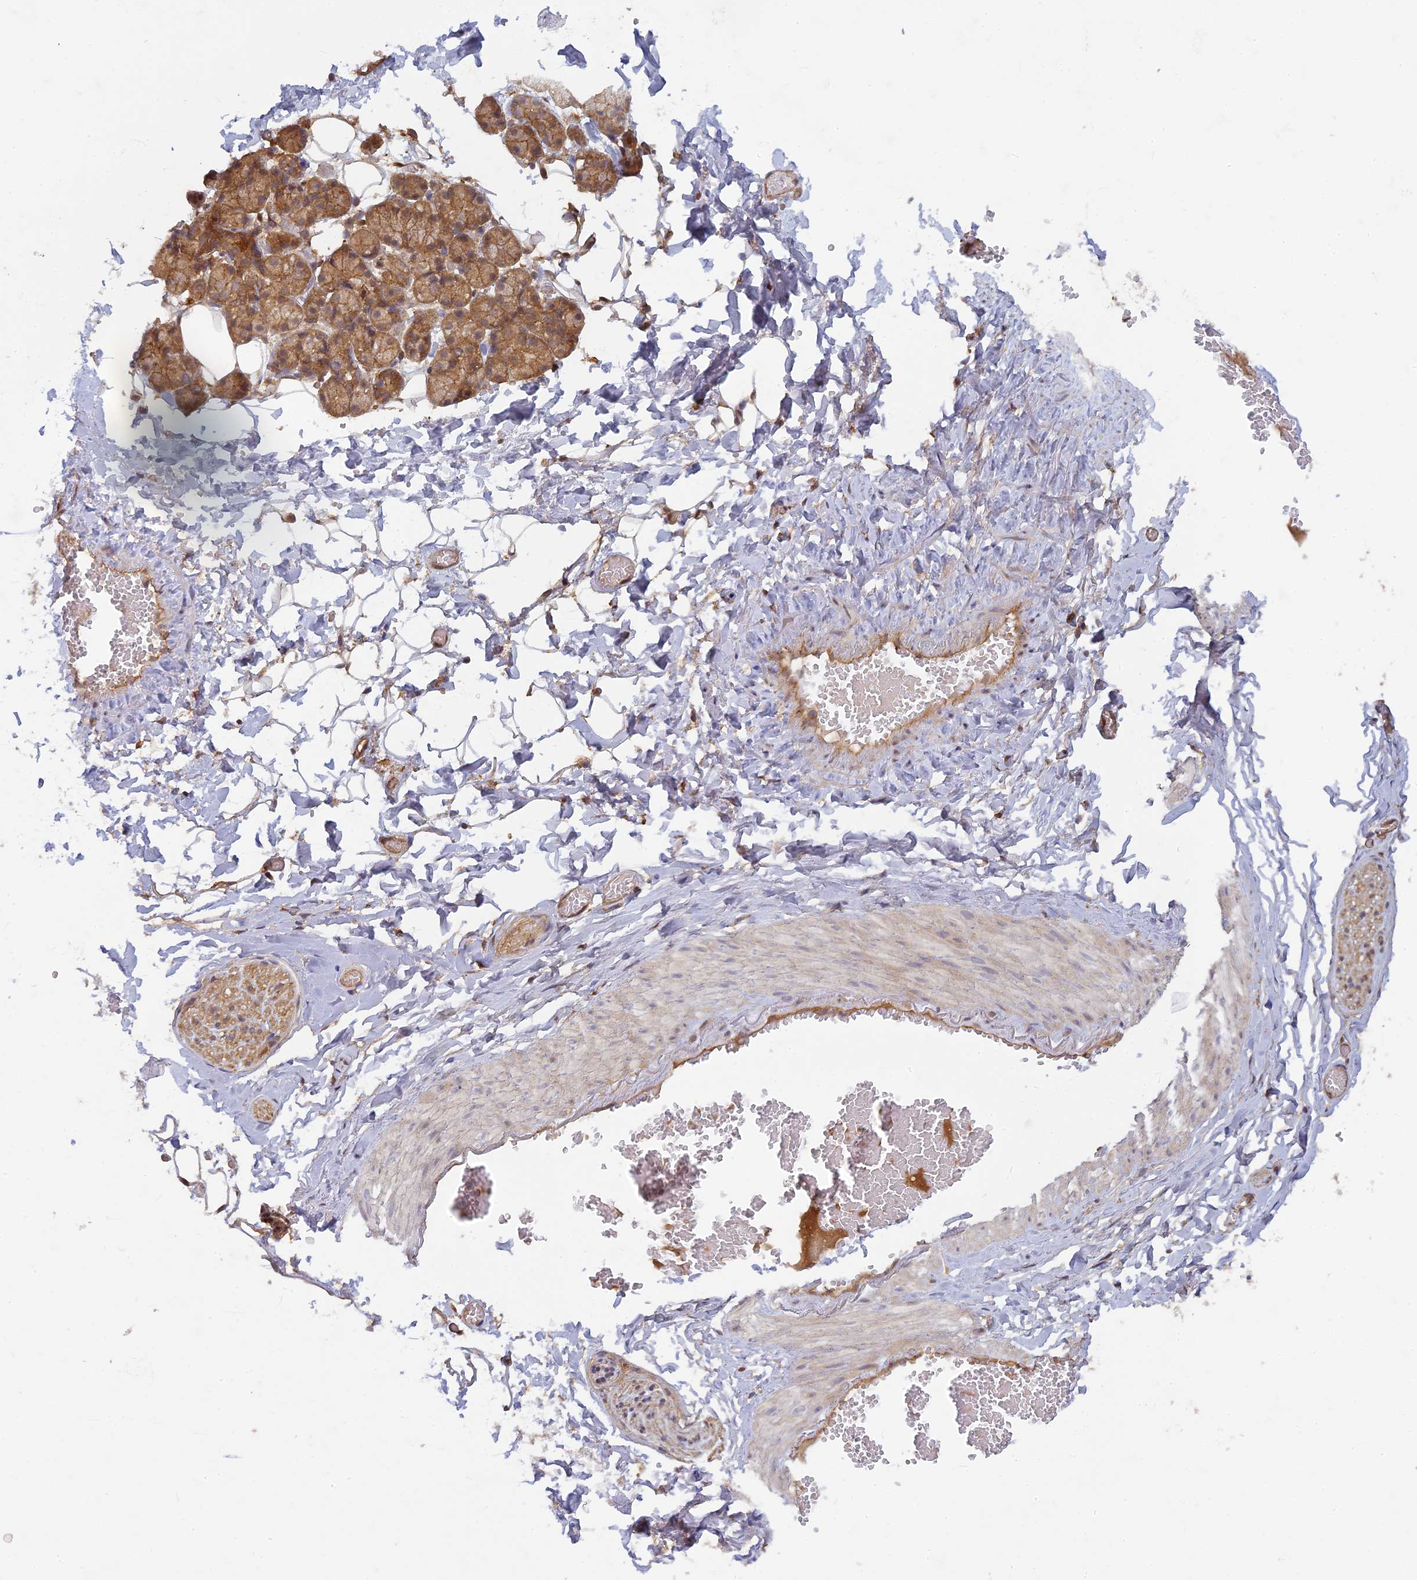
{"staining": {"intensity": "moderate", "quantity": "25%-75%", "location": "cytoplasmic/membranous"}, "tissue": "salivary gland", "cell_type": "Glandular cells", "image_type": "normal", "snomed": [{"axis": "morphology", "description": "Normal tissue, NOS"}, {"axis": "topography", "description": "Salivary gland"}], "caption": "Immunohistochemistry photomicrograph of normal salivary gland: human salivary gland stained using immunohistochemistry (IHC) reveals medium levels of moderate protein expression localized specifically in the cytoplasmic/membranous of glandular cells, appearing as a cytoplasmic/membranous brown color.", "gene": "TCF25", "patient": {"sex": "male", "age": 63}}